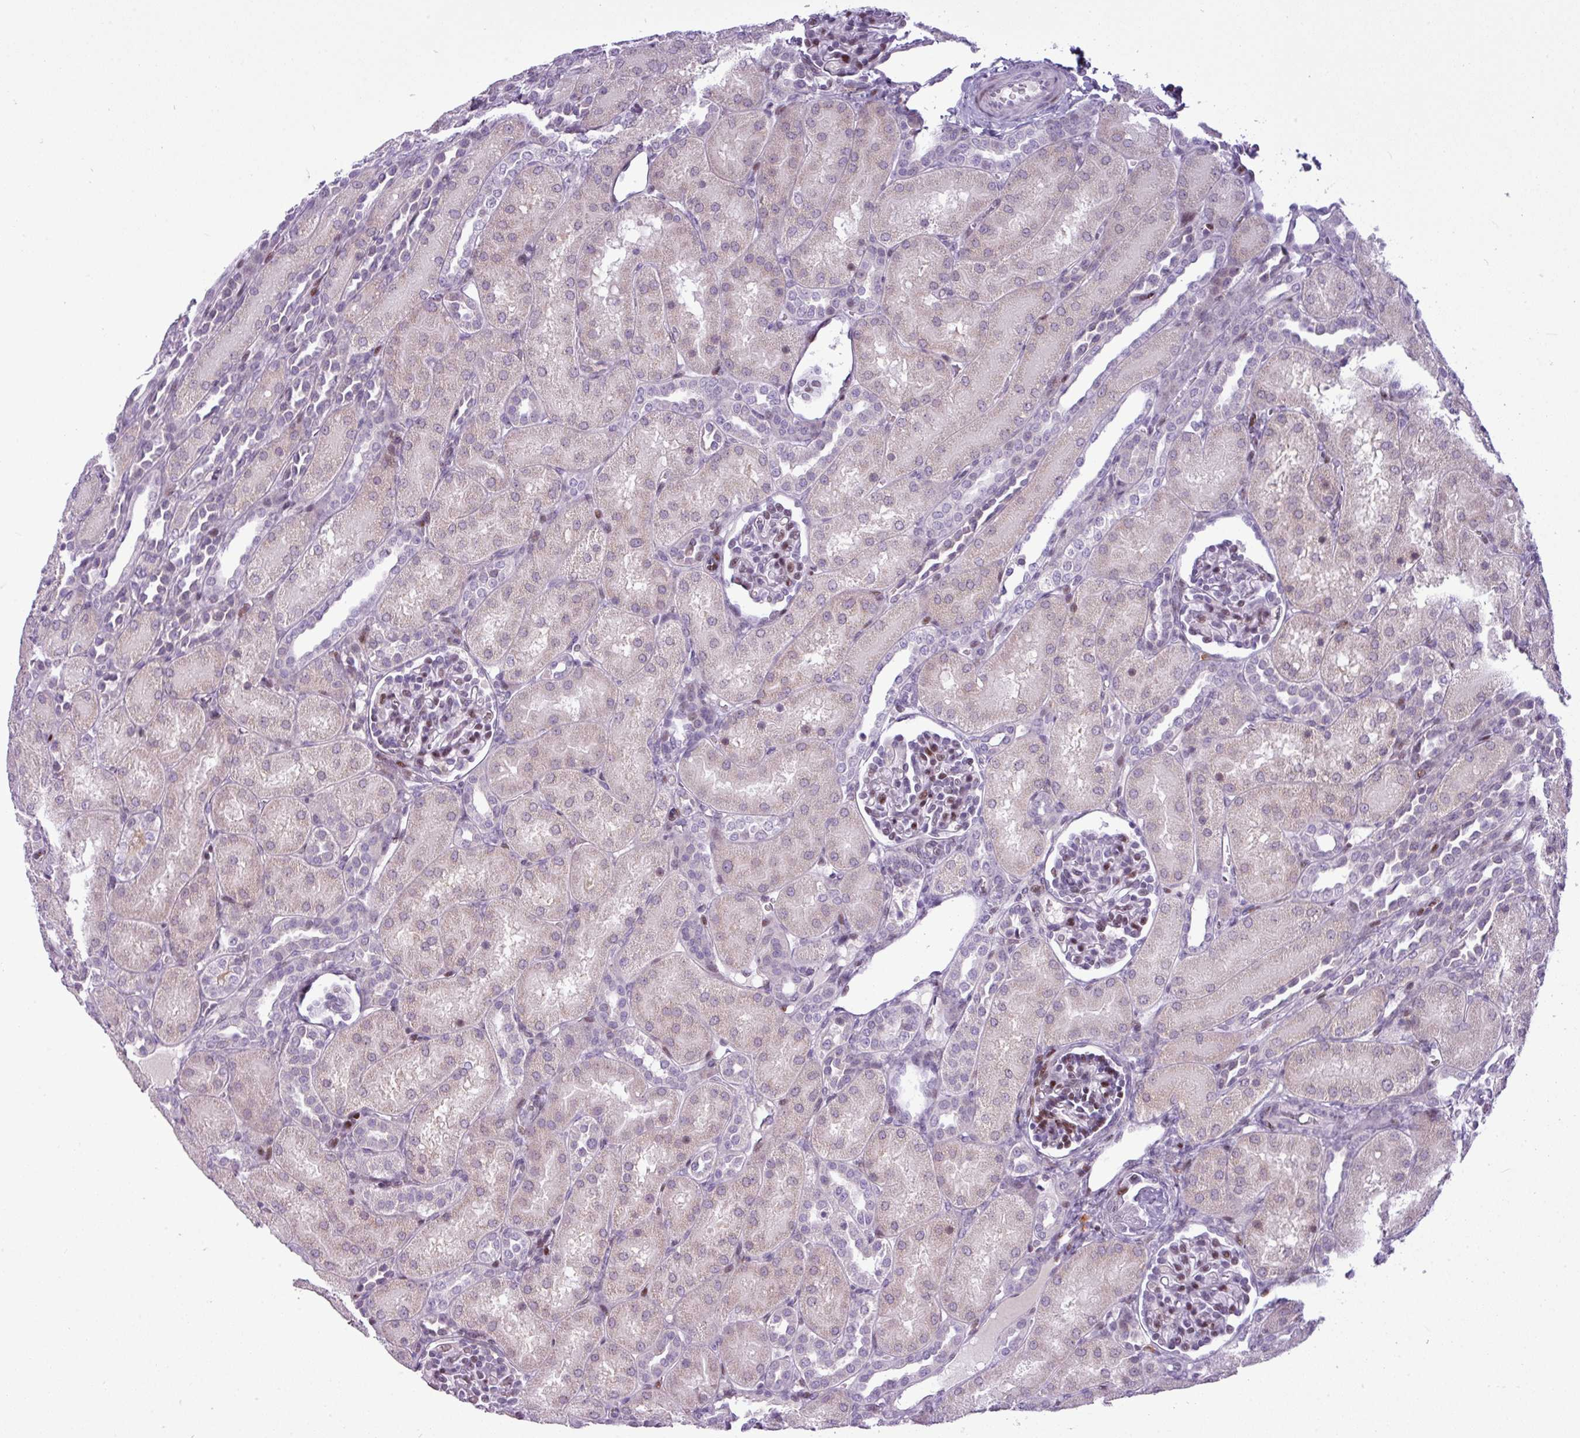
{"staining": {"intensity": "negative", "quantity": "none", "location": "none"}, "tissue": "kidney", "cell_type": "Cells in glomeruli", "image_type": "normal", "snomed": [{"axis": "morphology", "description": "Normal tissue, NOS"}, {"axis": "topography", "description": "Kidney"}], "caption": "This is an immunohistochemistry (IHC) histopathology image of benign kidney. There is no positivity in cells in glomeruli.", "gene": "SLC66A2", "patient": {"sex": "male", "age": 1}}